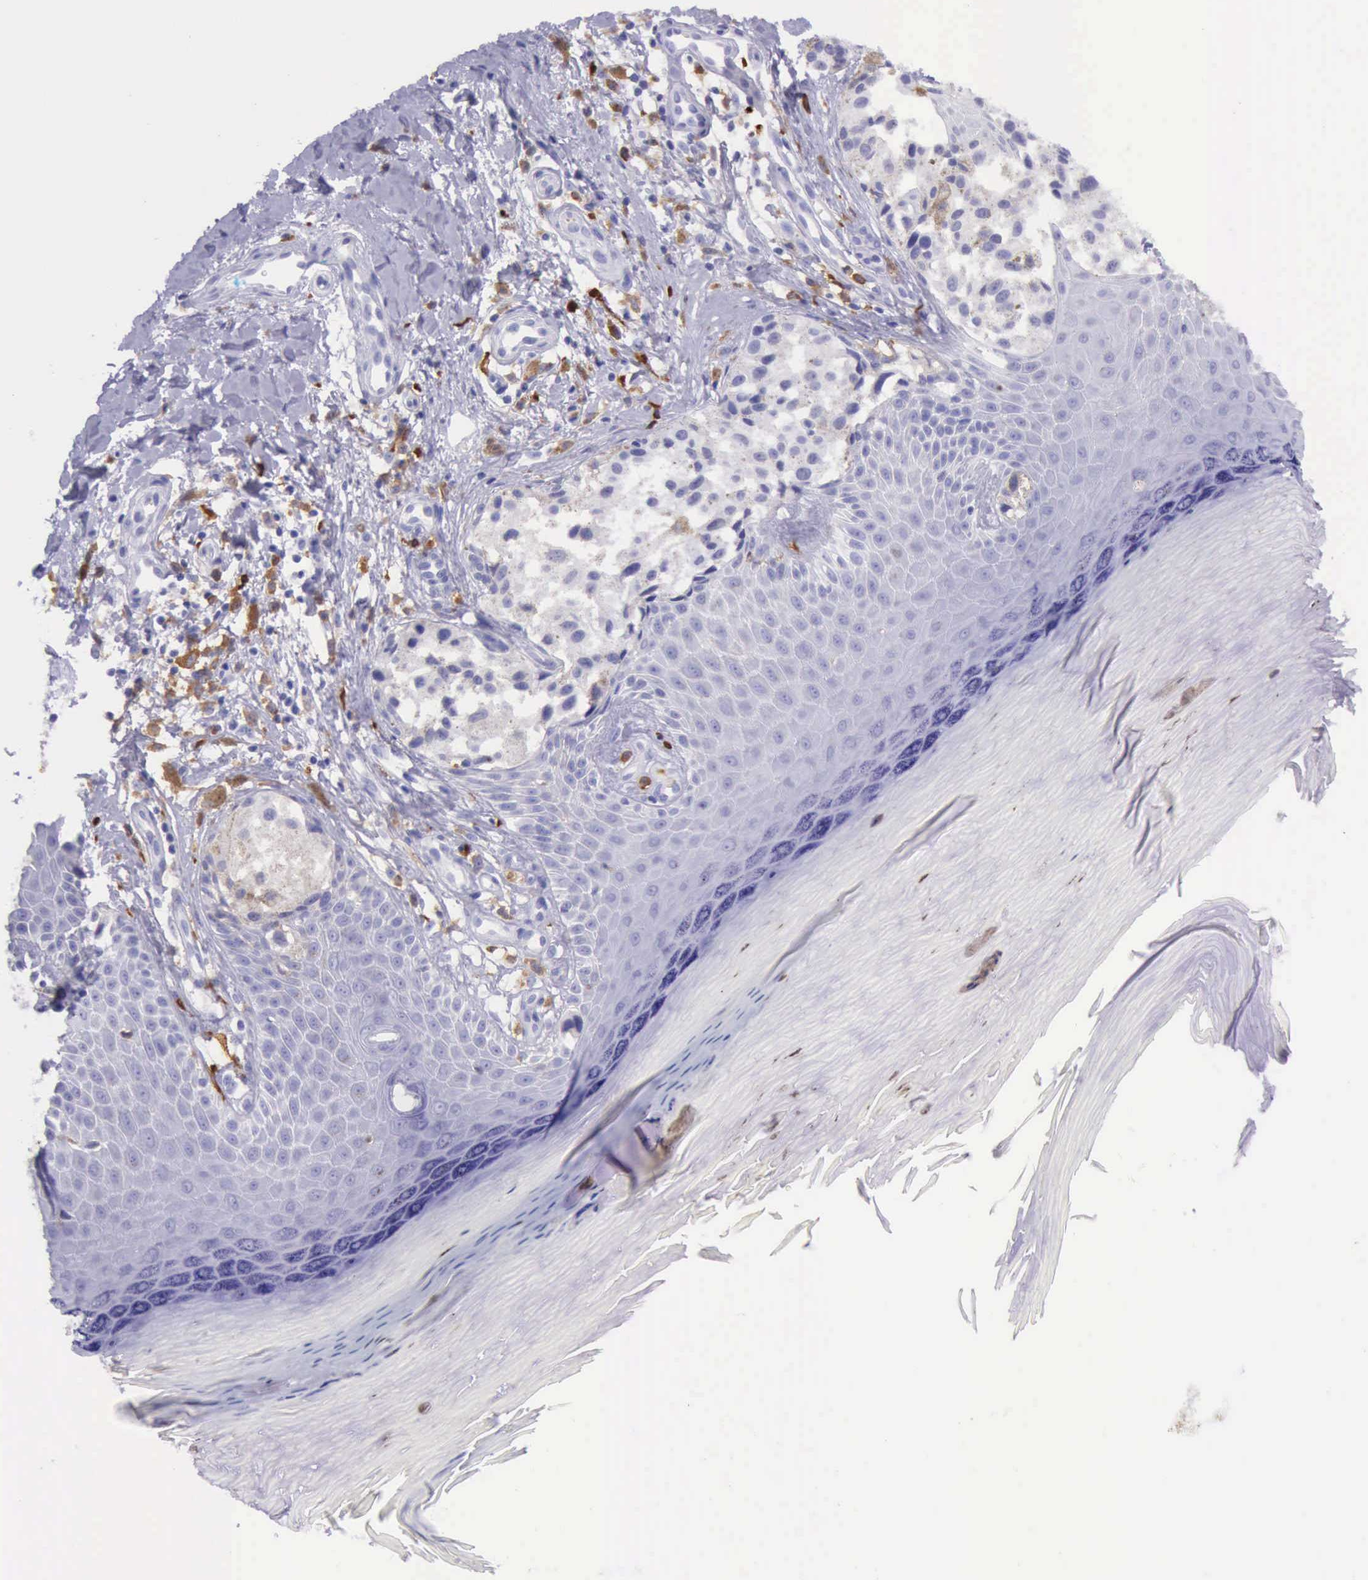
{"staining": {"intensity": "negative", "quantity": "none", "location": "none"}, "tissue": "melanoma", "cell_type": "Tumor cells", "image_type": "cancer", "snomed": [{"axis": "morphology", "description": "Malignant melanoma, NOS"}, {"axis": "topography", "description": "Skin"}], "caption": "Malignant melanoma was stained to show a protein in brown. There is no significant expression in tumor cells.", "gene": "BTK", "patient": {"sex": "male", "age": 79}}